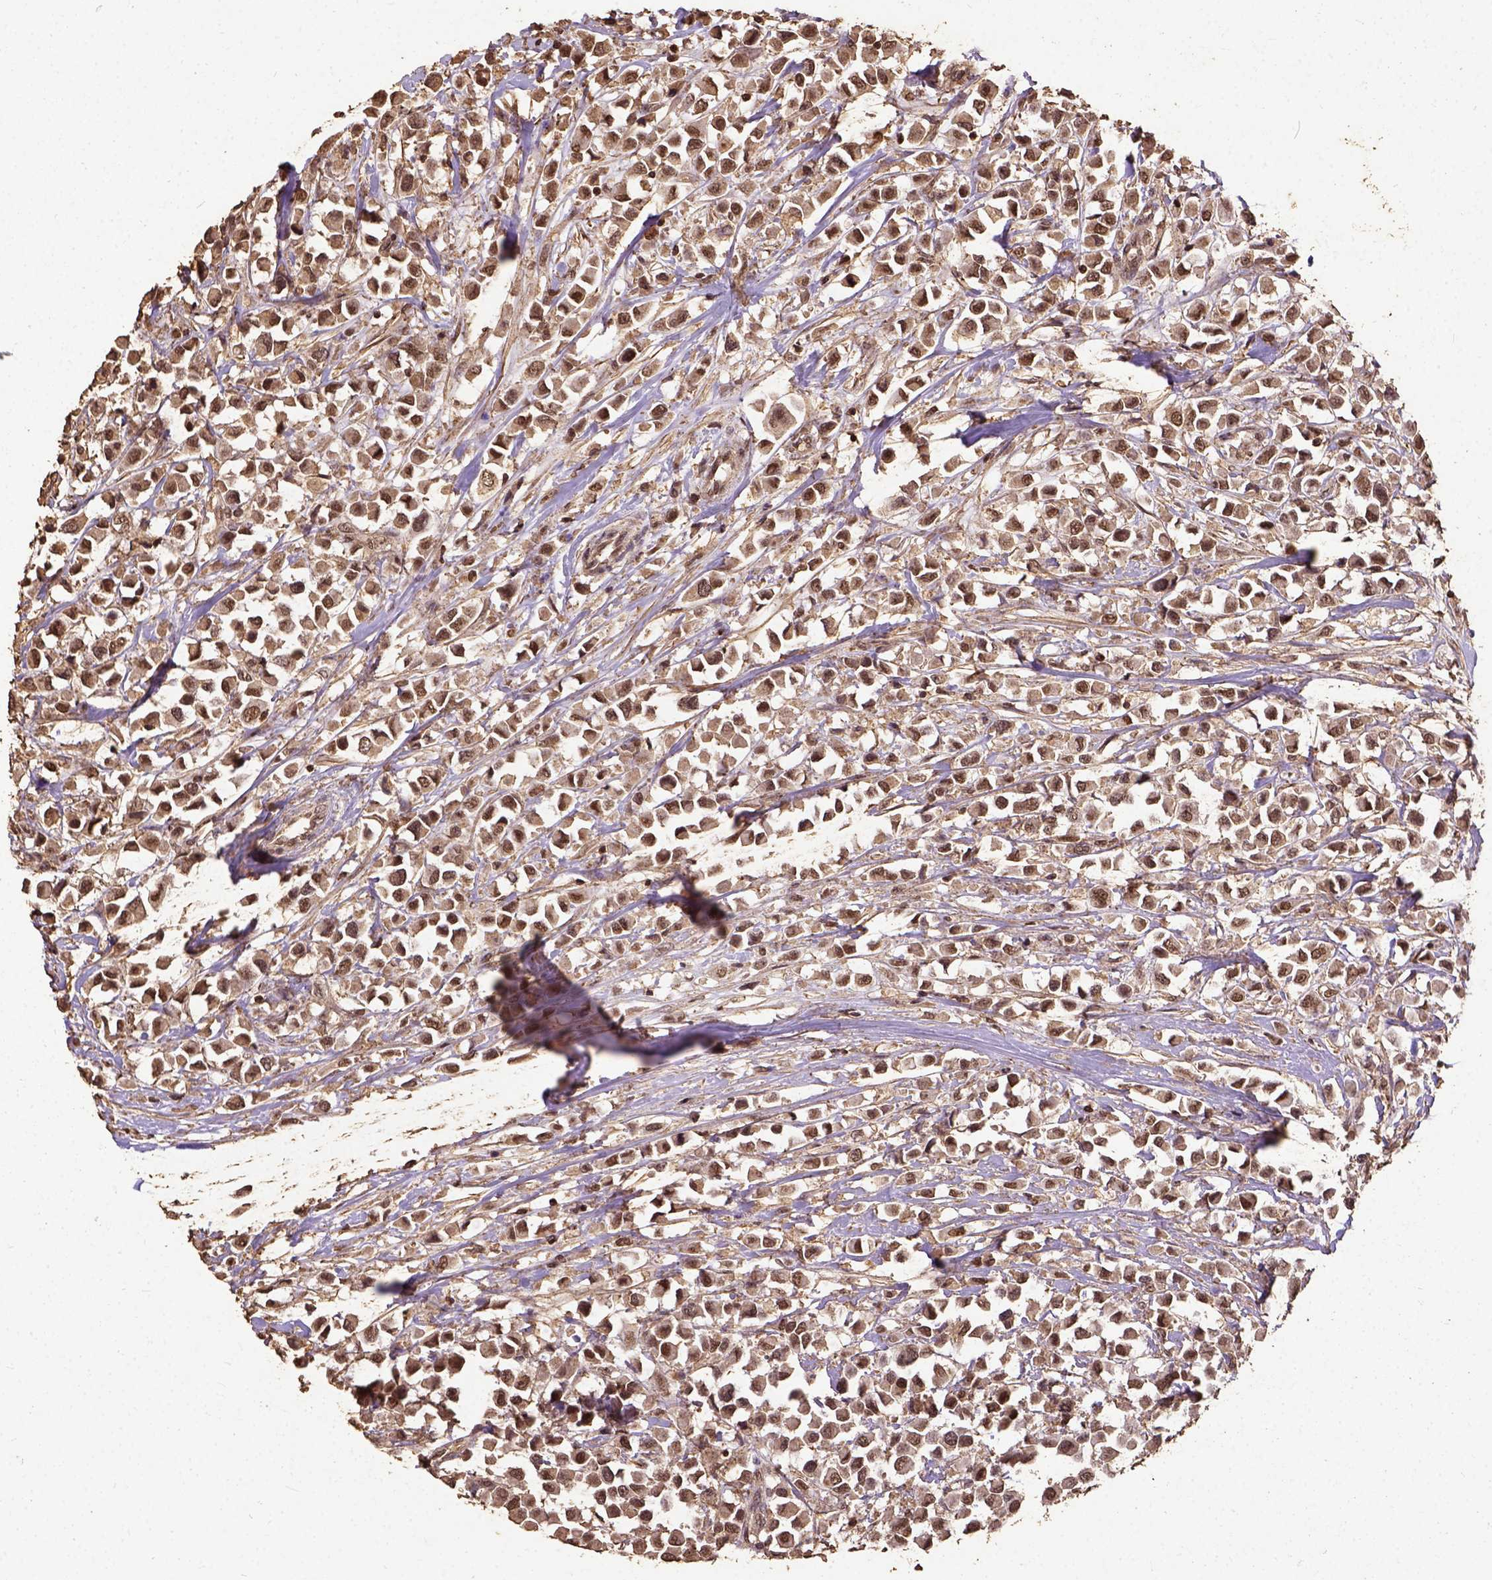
{"staining": {"intensity": "moderate", "quantity": ">75%", "location": "cytoplasmic/membranous,nuclear"}, "tissue": "breast cancer", "cell_type": "Tumor cells", "image_type": "cancer", "snomed": [{"axis": "morphology", "description": "Duct carcinoma"}, {"axis": "topography", "description": "Breast"}], "caption": "Protein analysis of intraductal carcinoma (breast) tissue shows moderate cytoplasmic/membranous and nuclear staining in approximately >75% of tumor cells. (DAB IHC with brightfield microscopy, high magnification).", "gene": "NACC1", "patient": {"sex": "female", "age": 61}}